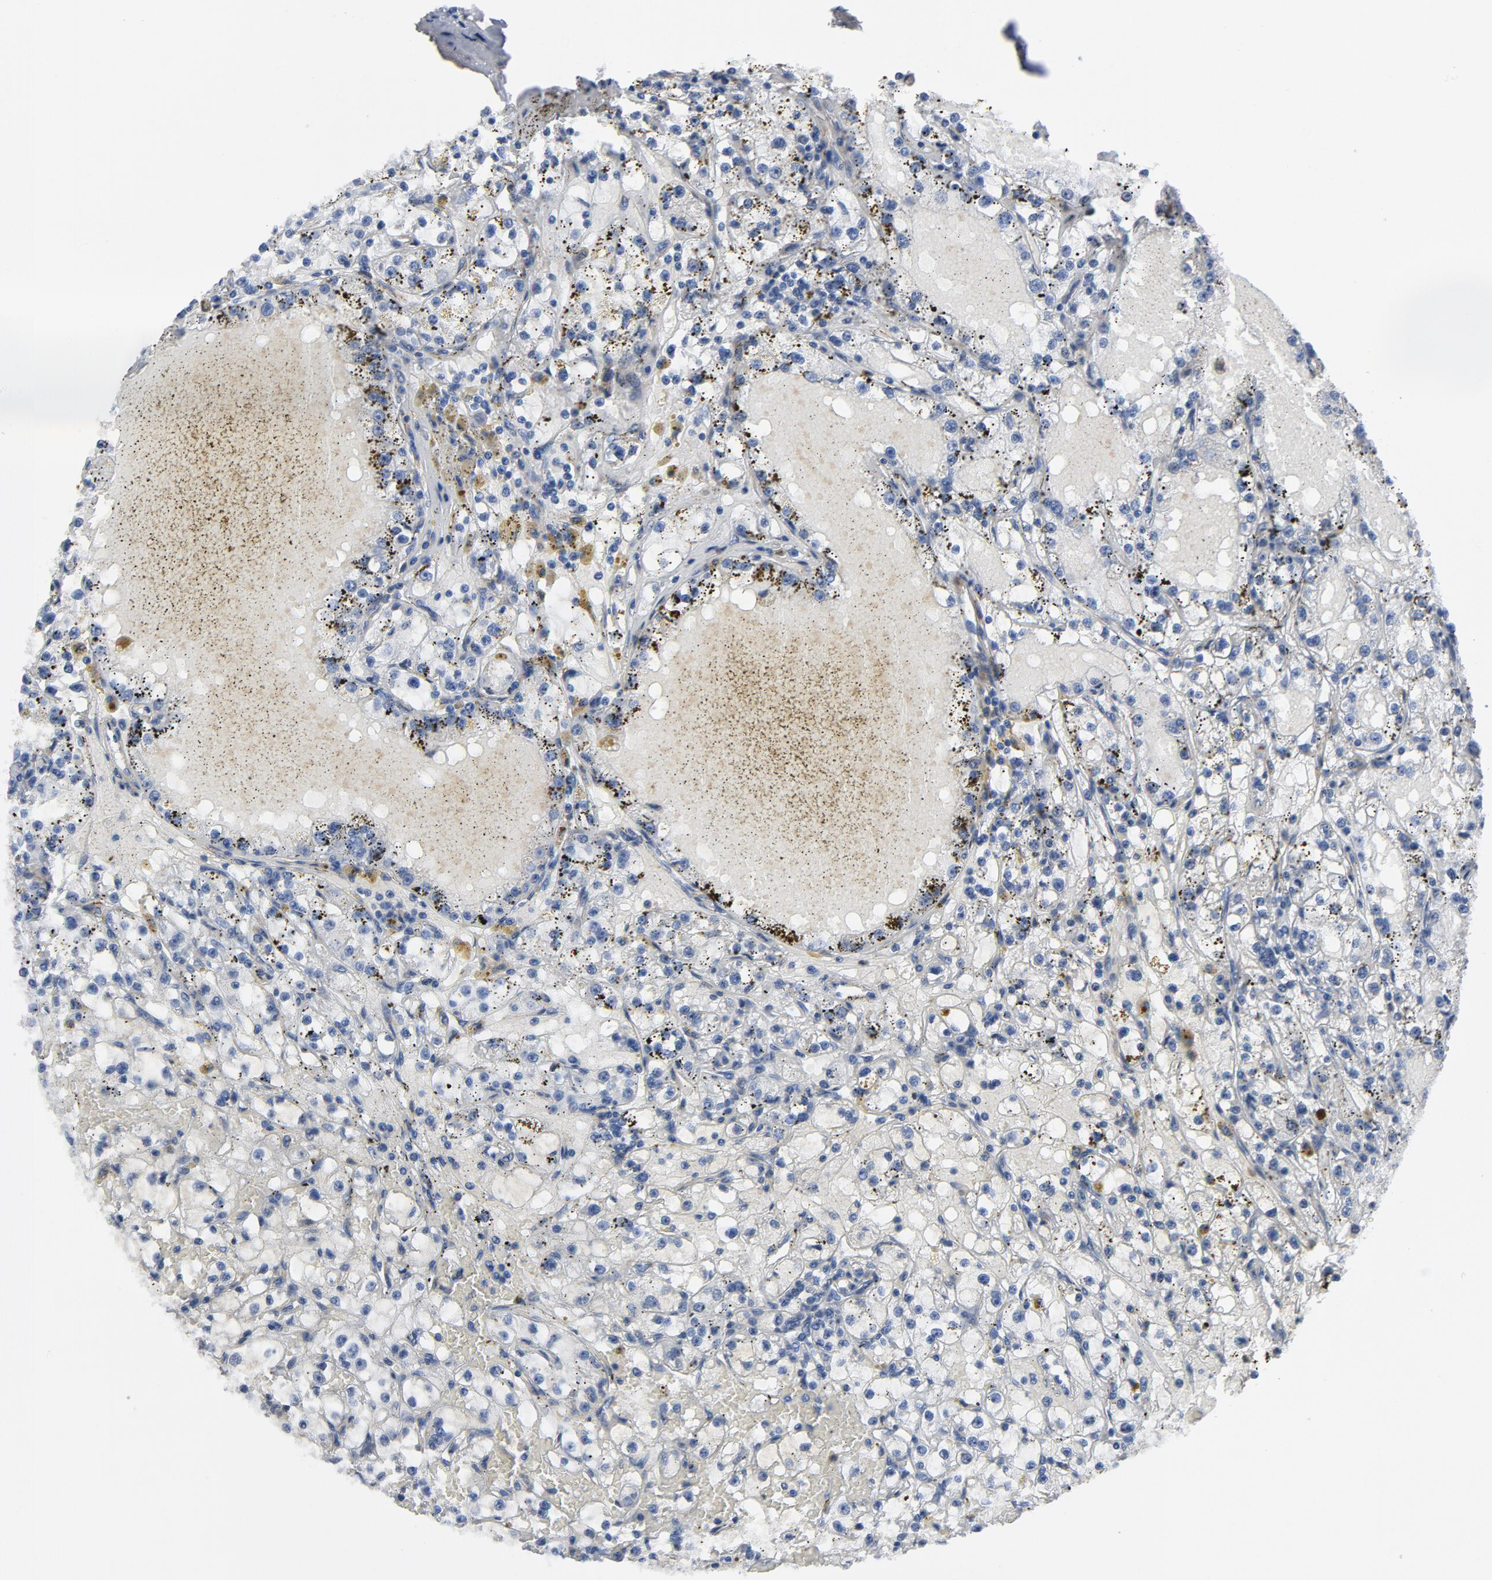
{"staining": {"intensity": "negative", "quantity": "none", "location": "none"}, "tissue": "renal cancer", "cell_type": "Tumor cells", "image_type": "cancer", "snomed": [{"axis": "morphology", "description": "Adenocarcinoma, NOS"}, {"axis": "topography", "description": "Kidney"}], "caption": "IHC image of renal adenocarcinoma stained for a protein (brown), which shows no expression in tumor cells.", "gene": "LAMC1", "patient": {"sex": "male", "age": 56}}